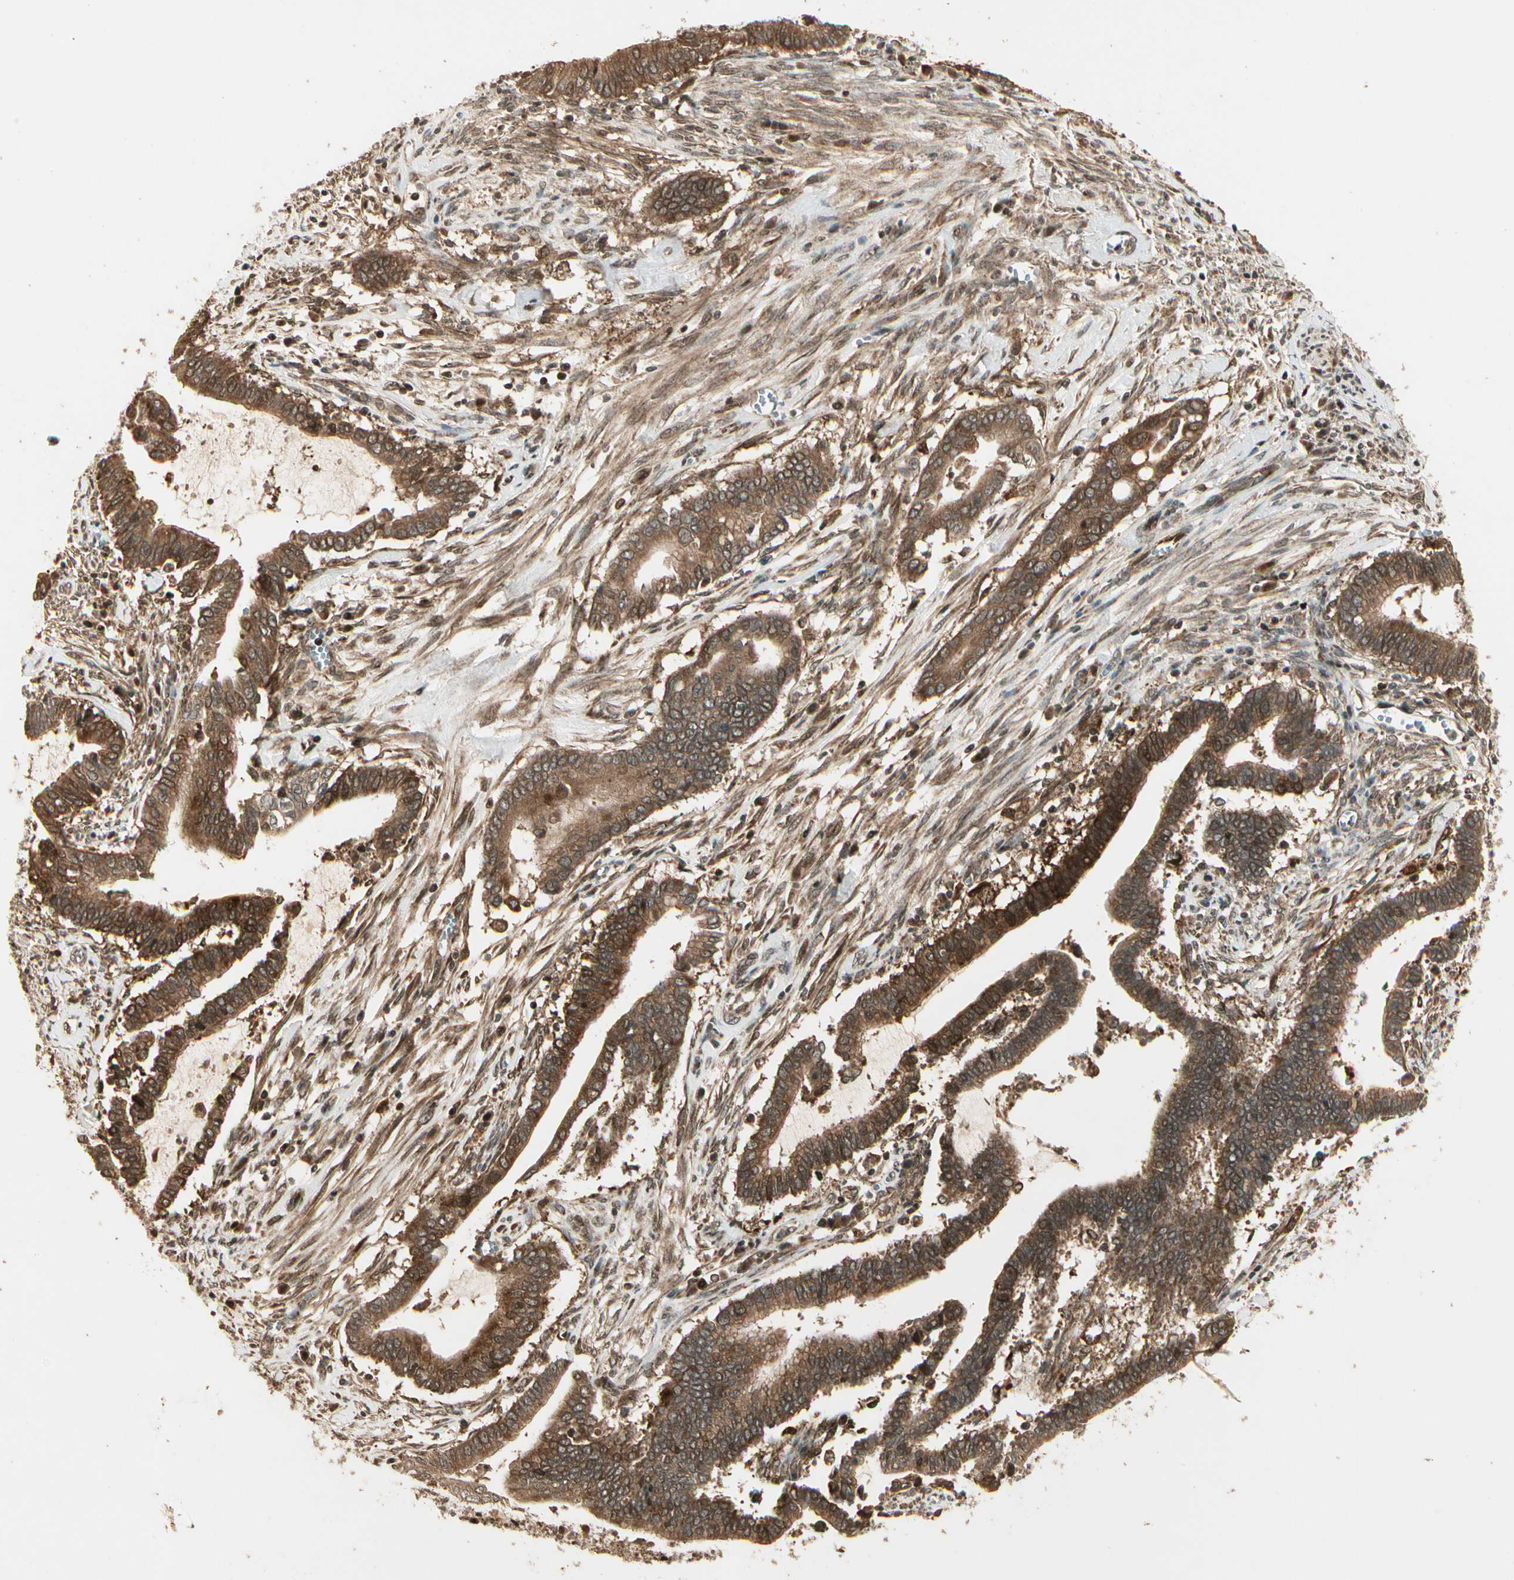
{"staining": {"intensity": "moderate", "quantity": ">75%", "location": "cytoplasmic/membranous"}, "tissue": "cervical cancer", "cell_type": "Tumor cells", "image_type": "cancer", "snomed": [{"axis": "morphology", "description": "Adenocarcinoma, NOS"}, {"axis": "topography", "description": "Cervix"}], "caption": "High-magnification brightfield microscopy of cervical adenocarcinoma stained with DAB (brown) and counterstained with hematoxylin (blue). tumor cells exhibit moderate cytoplasmic/membranous expression is appreciated in approximately>75% of cells.", "gene": "GLUL", "patient": {"sex": "female", "age": 44}}